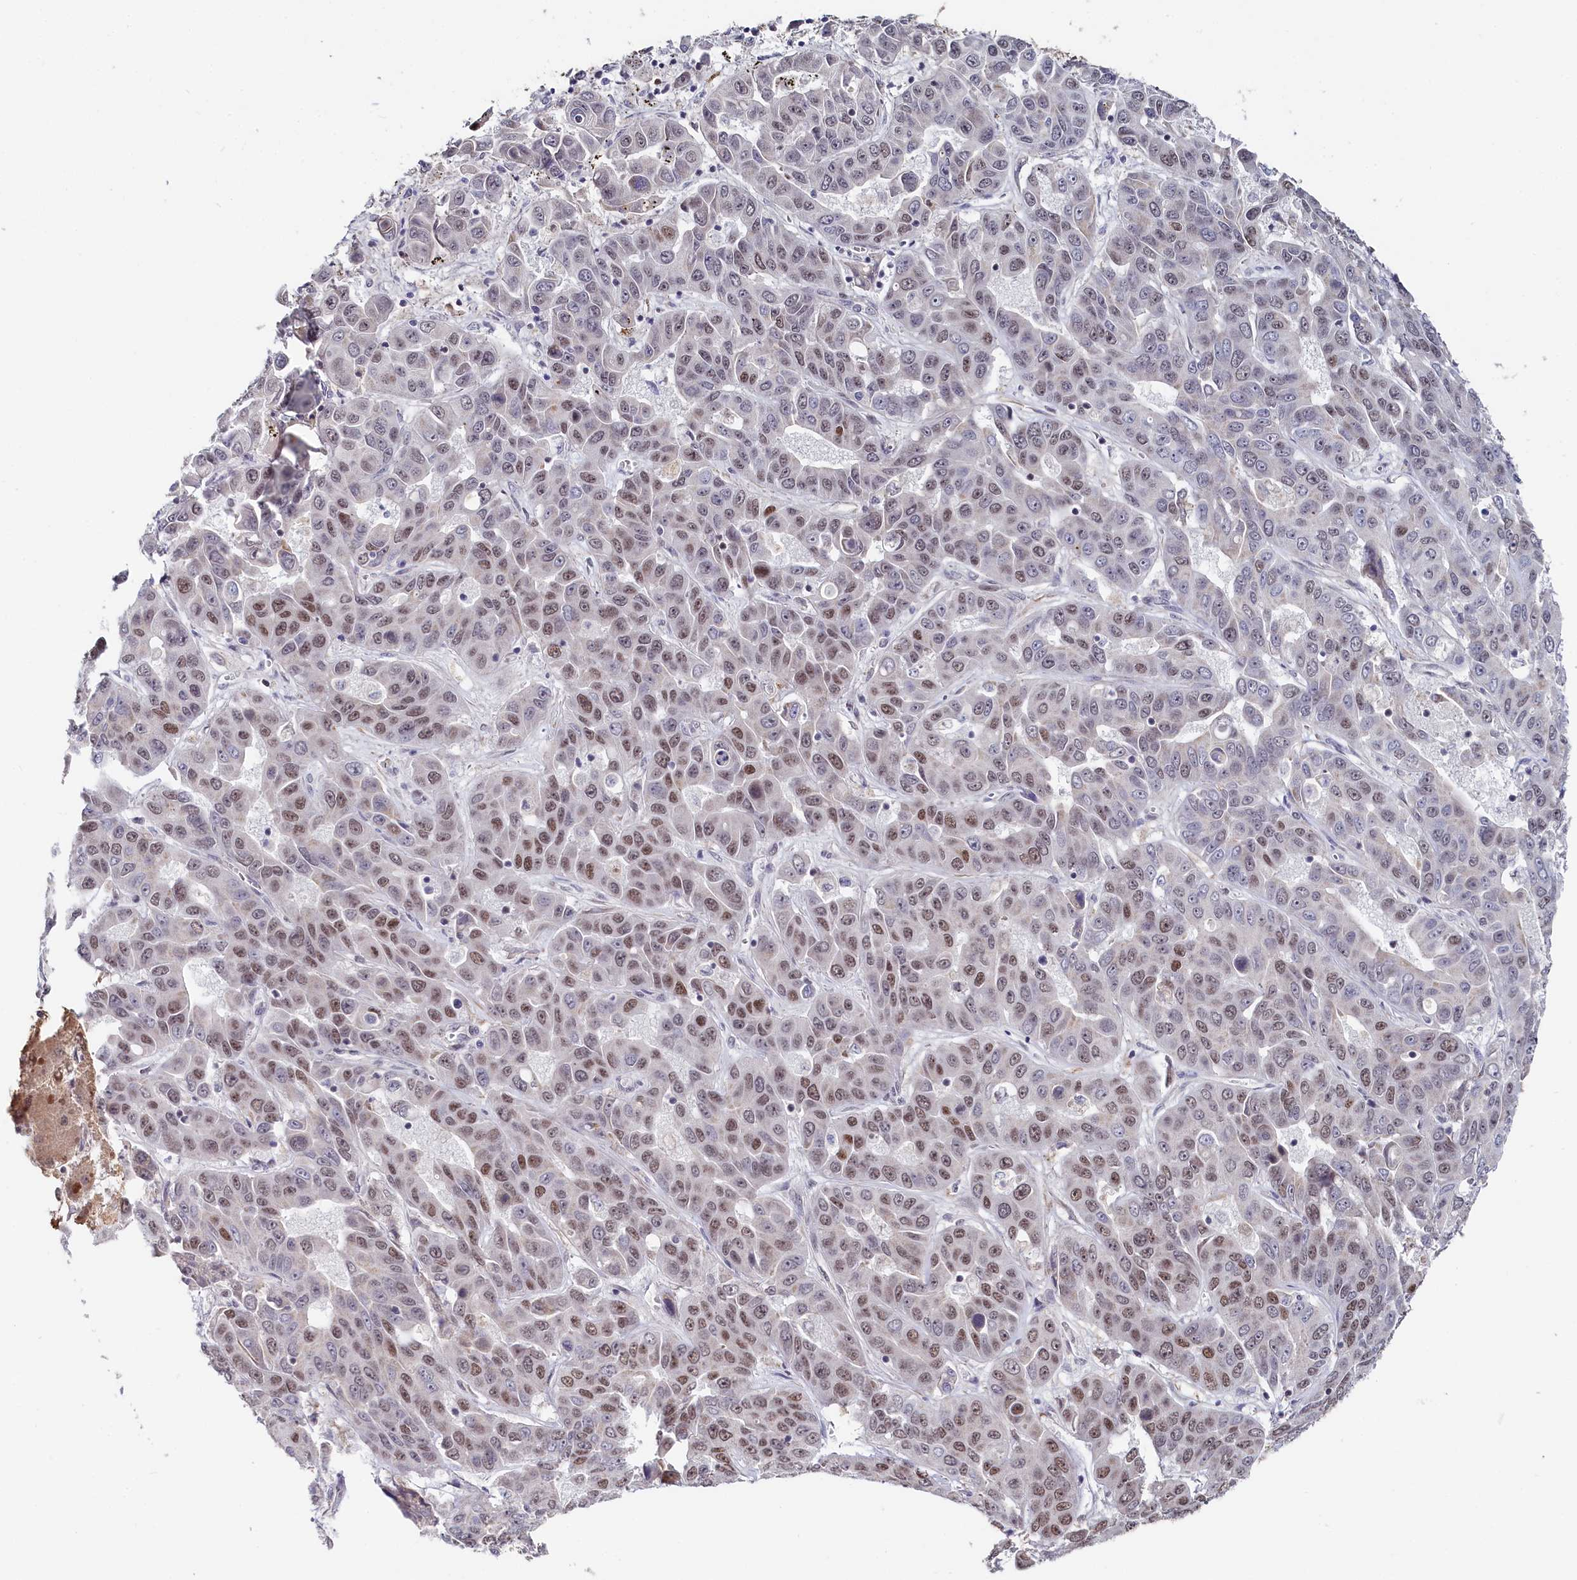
{"staining": {"intensity": "moderate", "quantity": "25%-75%", "location": "nuclear"}, "tissue": "liver cancer", "cell_type": "Tumor cells", "image_type": "cancer", "snomed": [{"axis": "morphology", "description": "Cholangiocarcinoma"}, {"axis": "topography", "description": "Liver"}], "caption": "Human cholangiocarcinoma (liver) stained with a protein marker demonstrates moderate staining in tumor cells.", "gene": "TIGD4", "patient": {"sex": "female", "age": 52}}